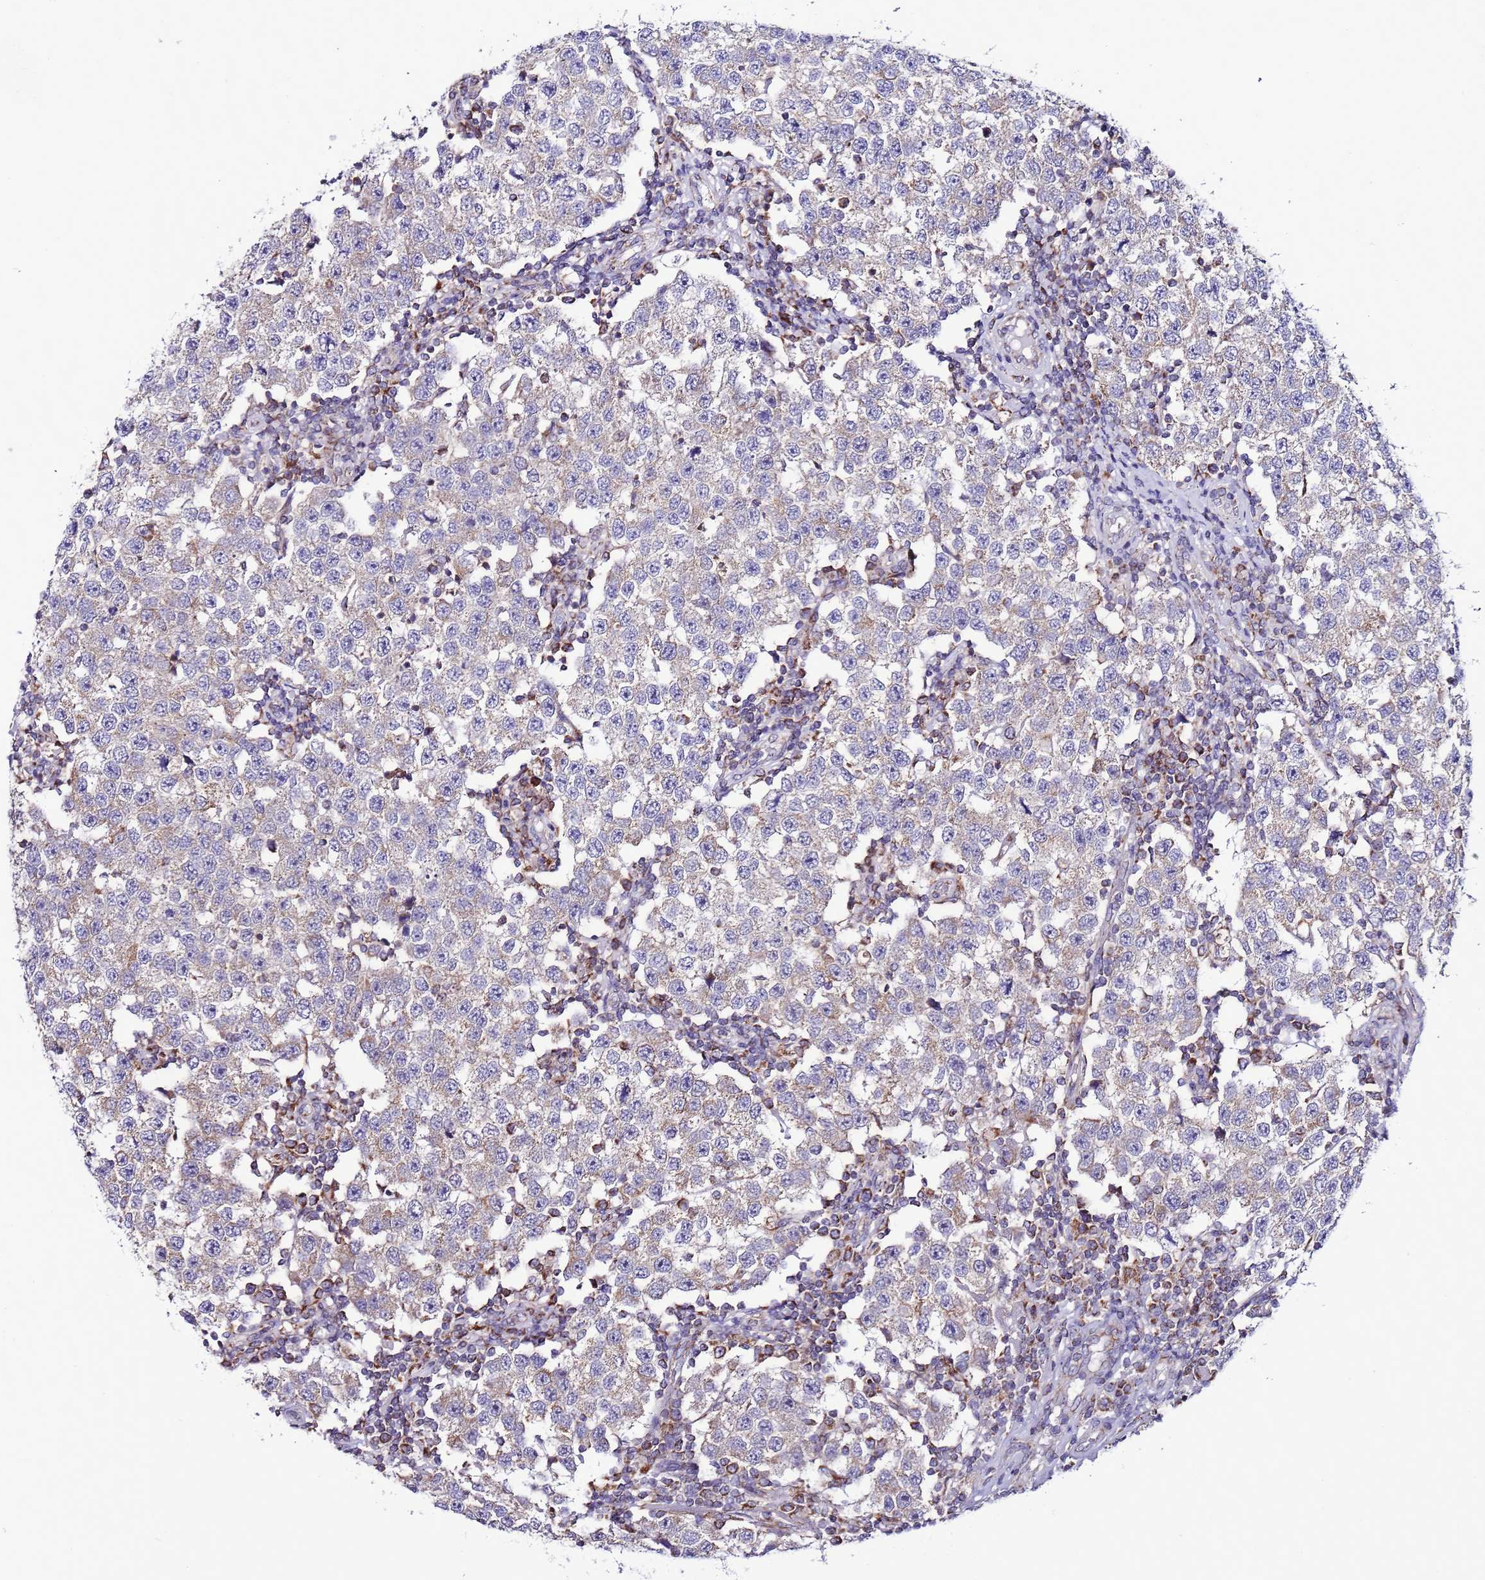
{"staining": {"intensity": "weak", "quantity": "<25%", "location": "cytoplasmic/membranous"}, "tissue": "testis cancer", "cell_type": "Tumor cells", "image_type": "cancer", "snomed": [{"axis": "morphology", "description": "Seminoma, NOS"}, {"axis": "topography", "description": "Testis"}], "caption": "Immunohistochemistry (IHC) of seminoma (testis) demonstrates no positivity in tumor cells.", "gene": "UEVLD", "patient": {"sex": "male", "age": 34}}